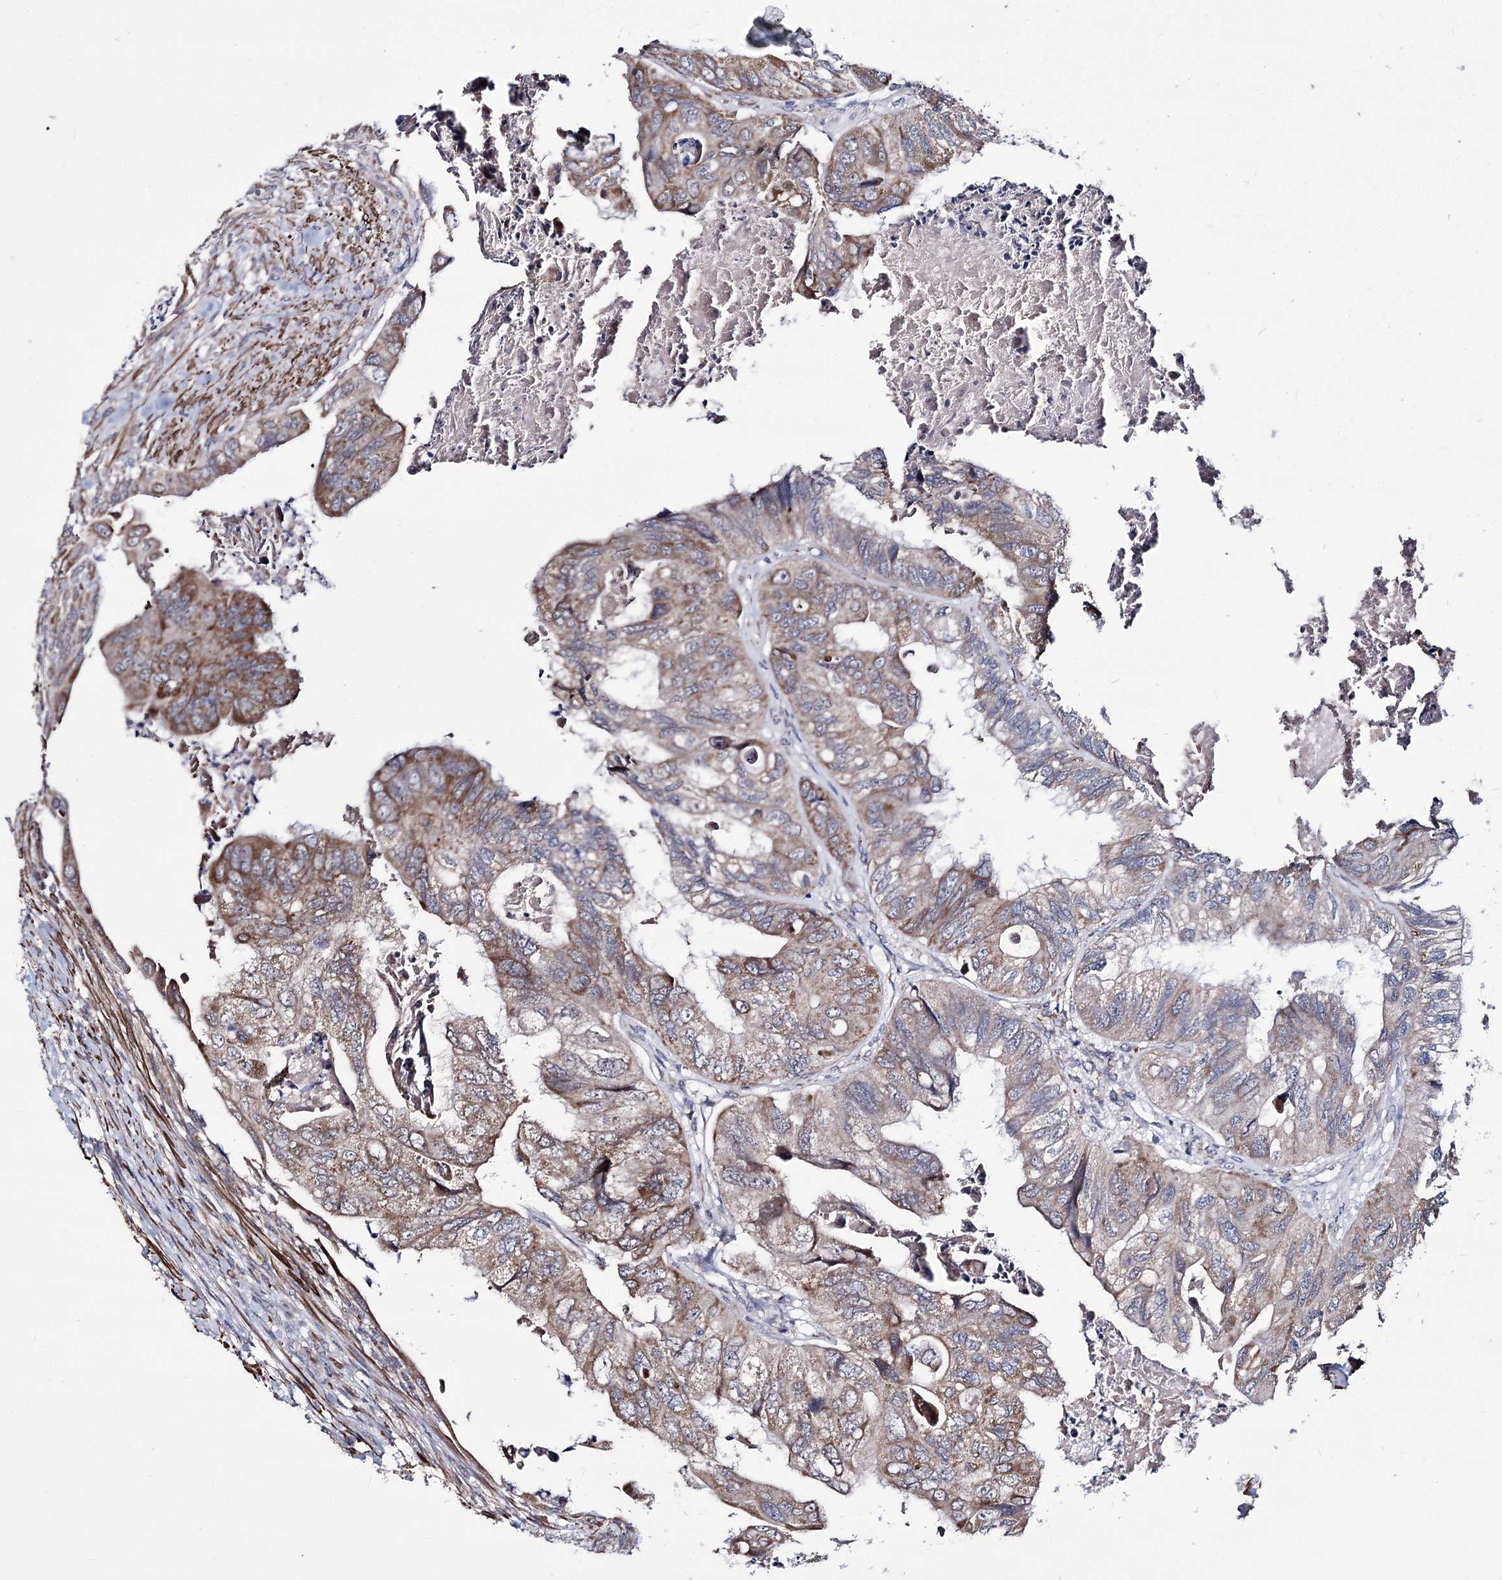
{"staining": {"intensity": "moderate", "quantity": "25%-75%", "location": "cytoplasmic/membranous"}, "tissue": "colorectal cancer", "cell_type": "Tumor cells", "image_type": "cancer", "snomed": [{"axis": "morphology", "description": "Adenocarcinoma, NOS"}, {"axis": "topography", "description": "Rectum"}], "caption": "Immunohistochemistry (IHC) image of adenocarcinoma (colorectal) stained for a protein (brown), which shows medium levels of moderate cytoplasmic/membranous staining in approximately 25%-75% of tumor cells.", "gene": "PPRC1", "patient": {"sex": "male", "age": 63}}